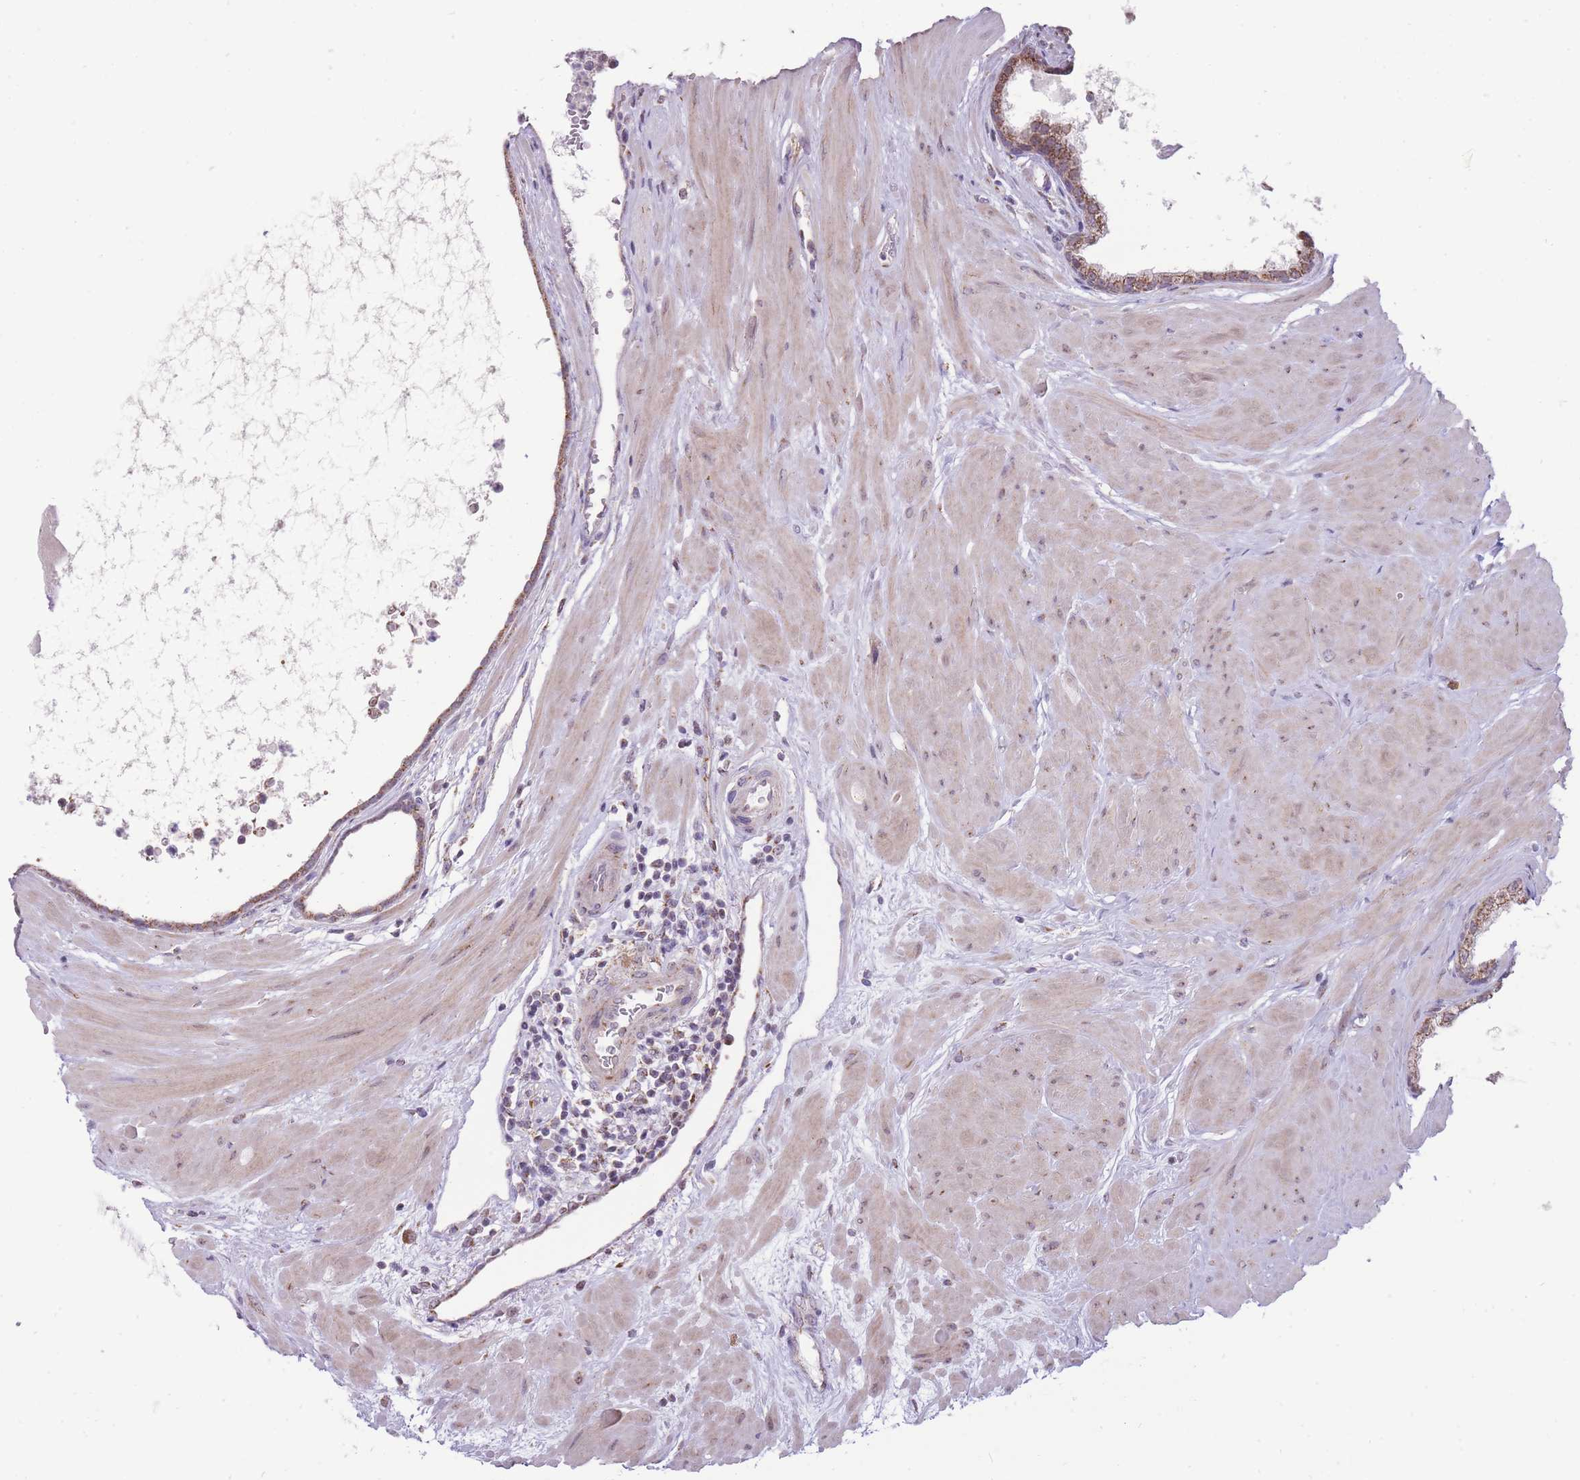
{"staining": {"intensity": "moderate", "quantity": ">75%", "location": "cytoplasmic/membranous"}, "tissue": "prostate", "cell_type": "Glandular cells", "image_type": "normal", "snomed": [{"axis": "morphology", "description": "Normal tissue, NOS"}, {"axis": "topography", "description": "Prostate"}], "caption": "Prostate stained for a protein demonstrates moderate cytoplasmic/membranous positivity in glandular cells. The staining is performed using DAB brown chromogen to label protein expression. The nuclei are counter-stained blue using hematoxylin.", "gene": "NELL1", "patient": {"sex": "male", "age": 48}}